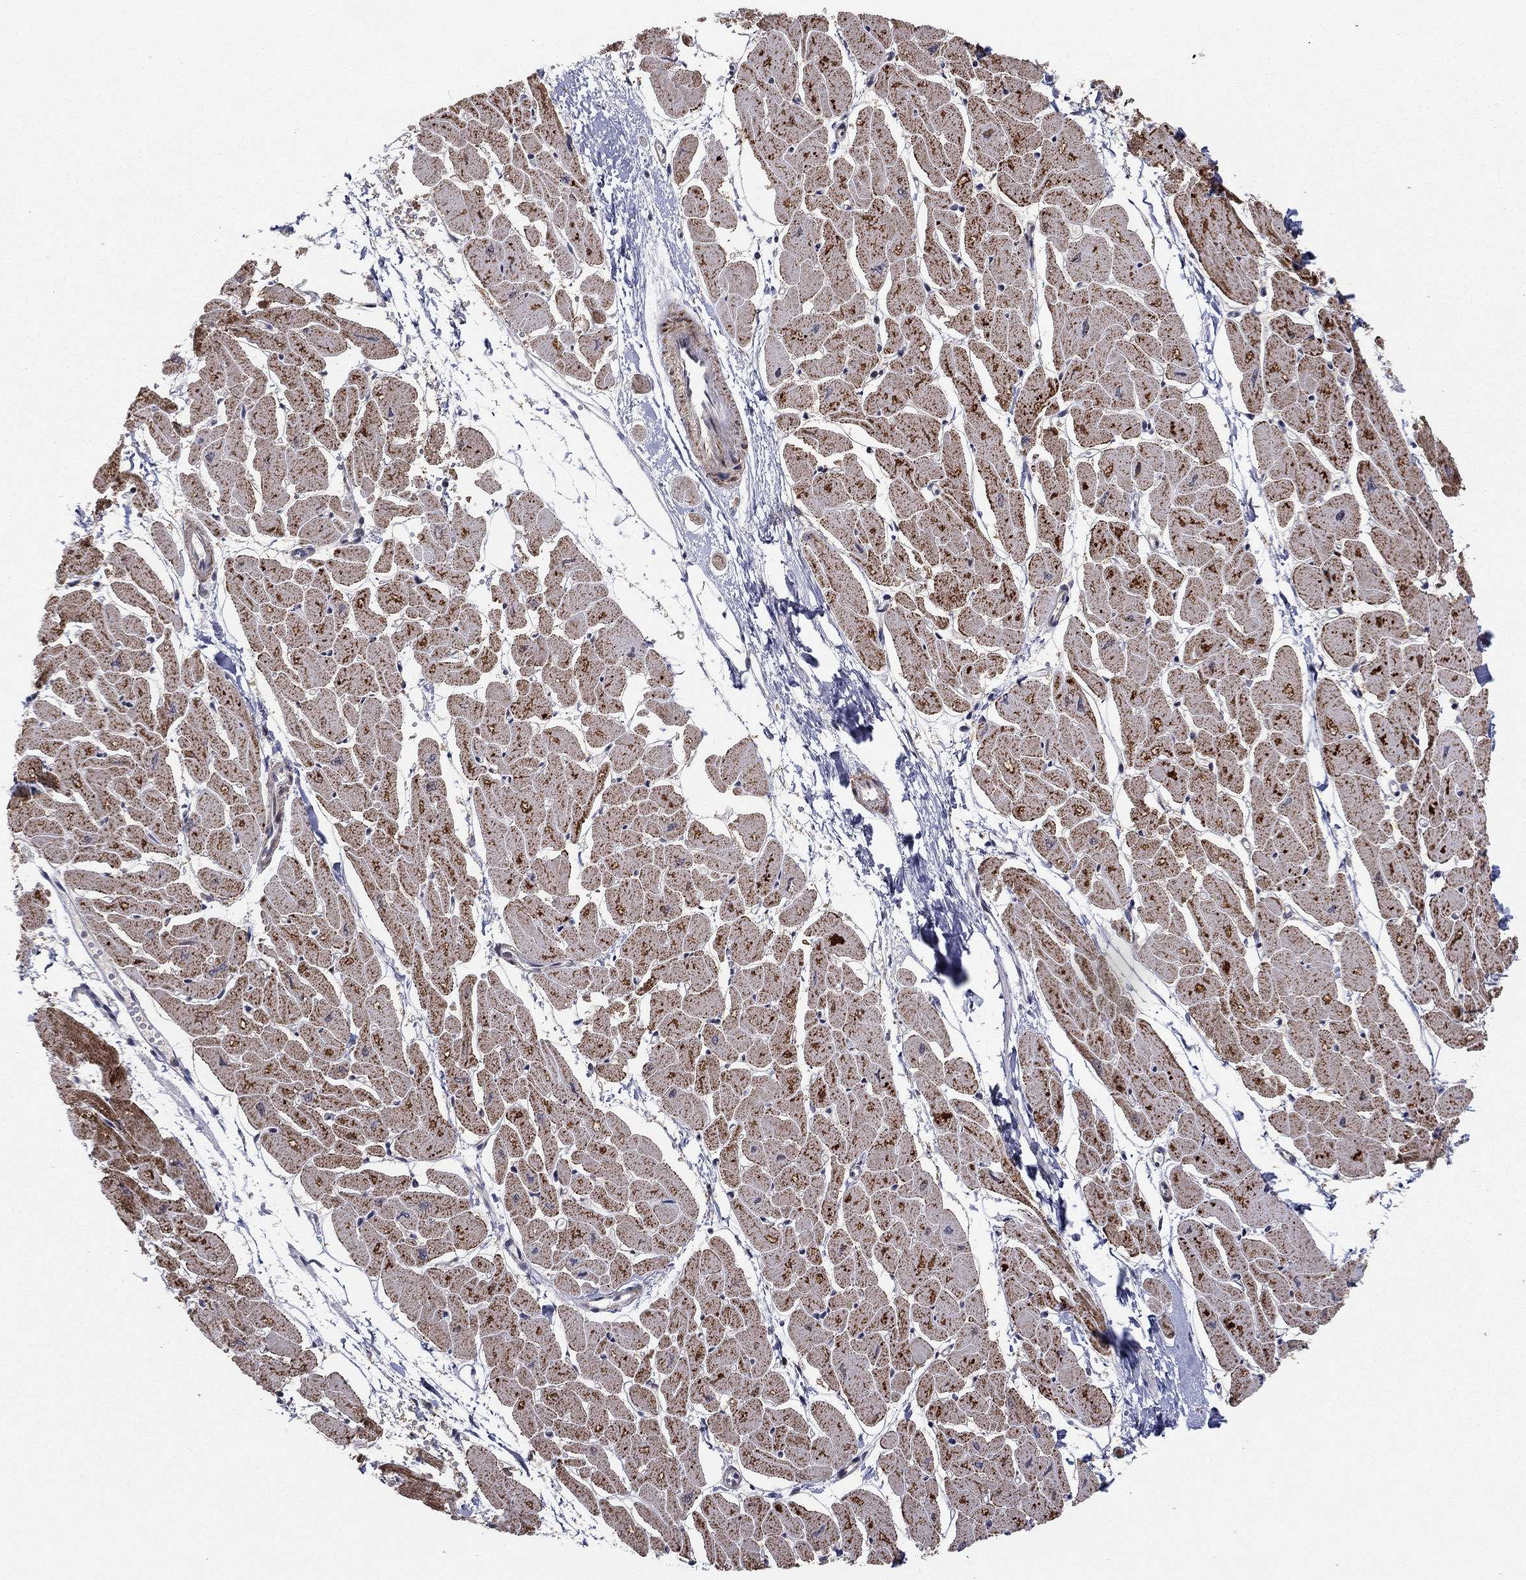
{"staining": {"intensity": "moderate", "quantity": ">75%", "location": "cytoplasmic/membranous"}, "tissue": "heart muscle", "cell_type": "Cardiomyocytes", "image_type": "normal", "snomed": [{"axis": "morphology", "description": "Normal tissue, NOS"}, {"axis": "topography", "description": "Heart"}], "caption": "Heart muscle stained with DAB immunohistochemistry demonstrates medium levels of moderate cytoplasmic/membranous positivity in about >75% of cardiomyocytes. (Stains: DAB (3,3'-diaminobenzidine) in brown, nuclei in blue, Microscopy: brightfield microscopy at high magnification).", "gene": "ZNF395", "patient": {"sex": "male", "age": 57}}